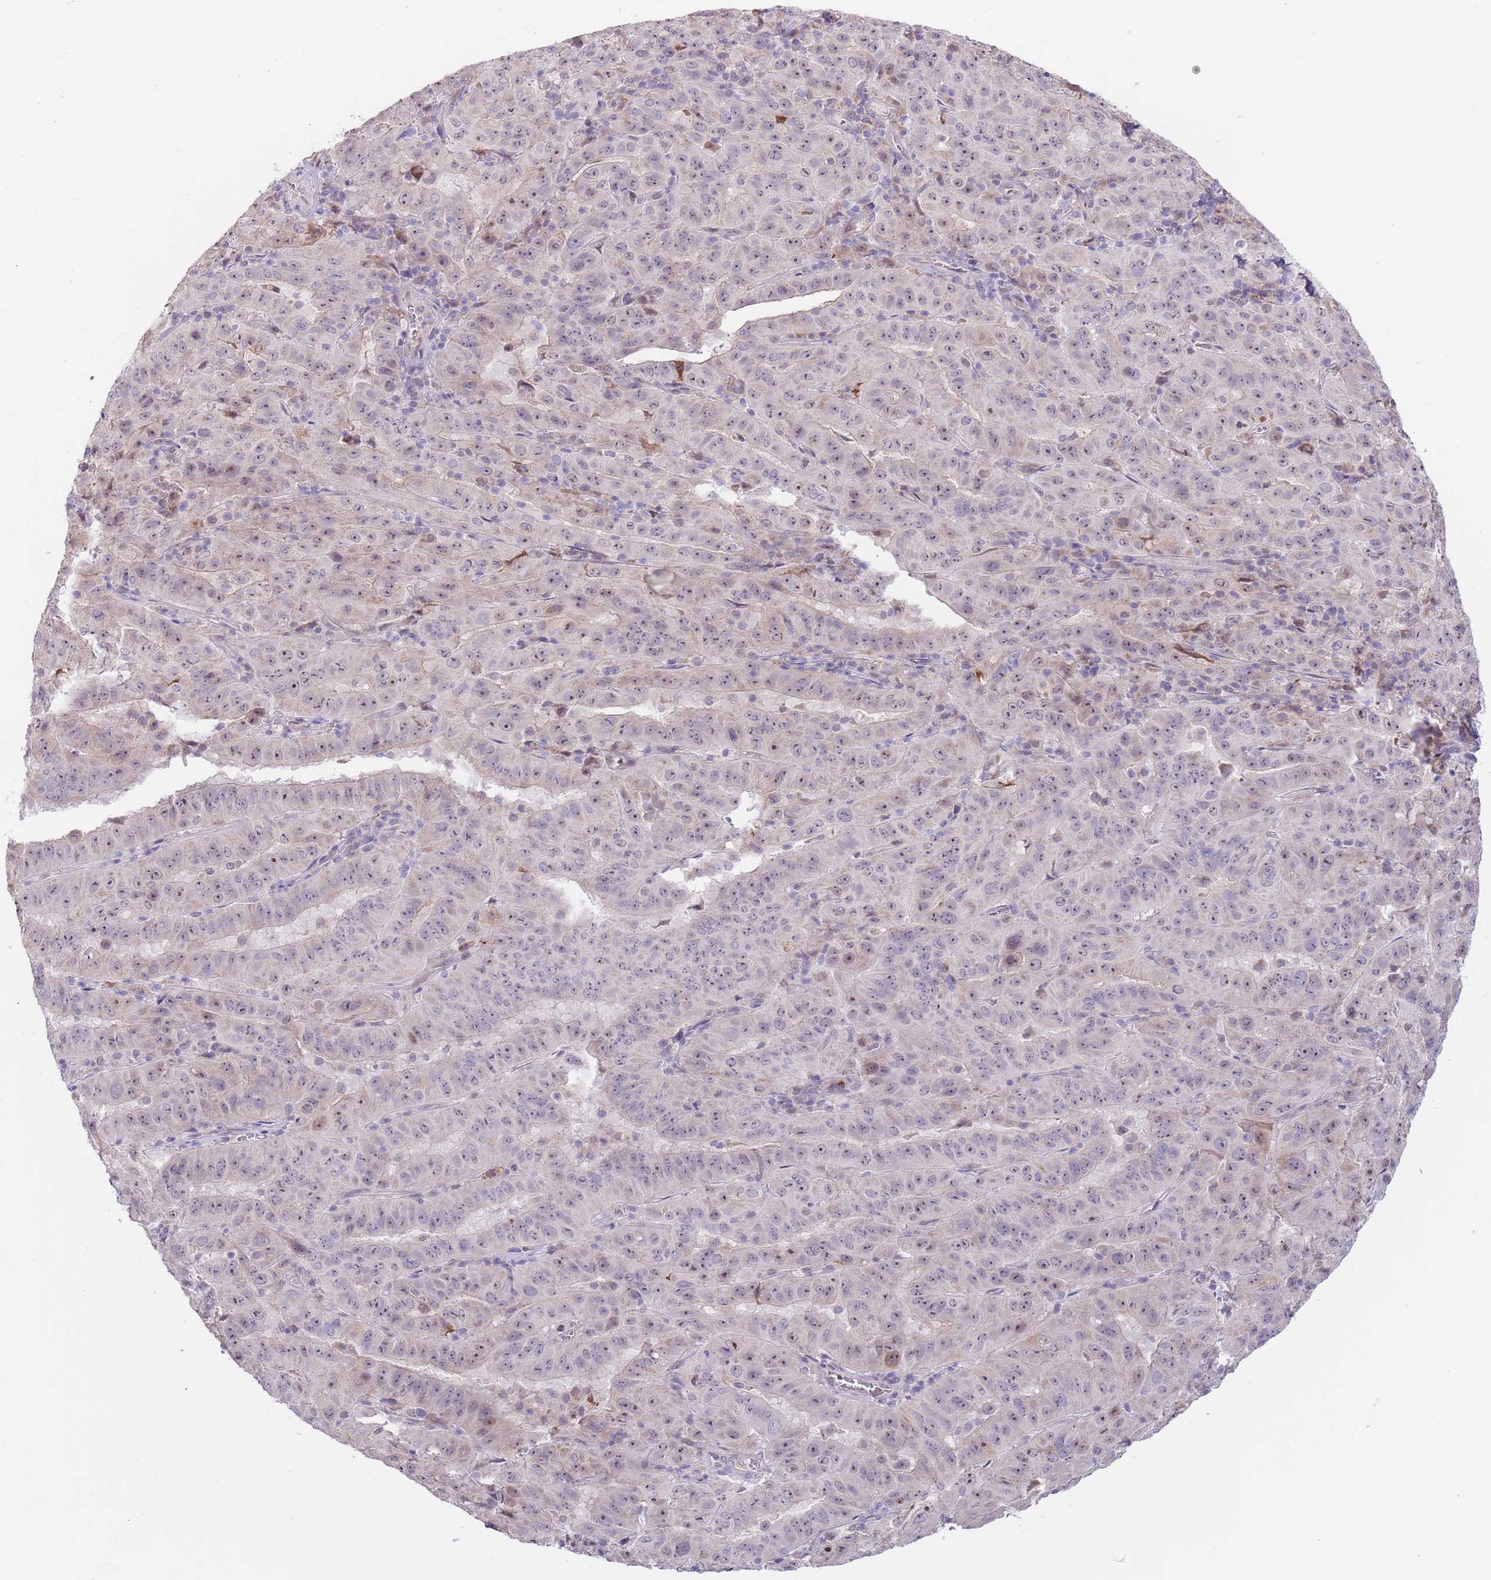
{"staining": {"intensity": "weak", "quantity": "25%-75%", "location": "cytoplasmic/membranous,nuclear"}, "tissue": "pancreatic cancer", "cell_type": "Tumor cells", "image_type": "cancer", "snomed": [{"axis": "morphology", "description": "Adenocarcinoma, NOS"}, {"axis": "topography", "description": "Pancreas"}], "caption": "The photomicrograph shows immunohistochemical staining of pancreatic adenocarcinoma. There is weak cytoplasmic/membranous and nuclear positivity is seen in about 25%-75% of tumor cells.", "gene": "AP1S2", "patient": {"sex": "male", "age": 63}}